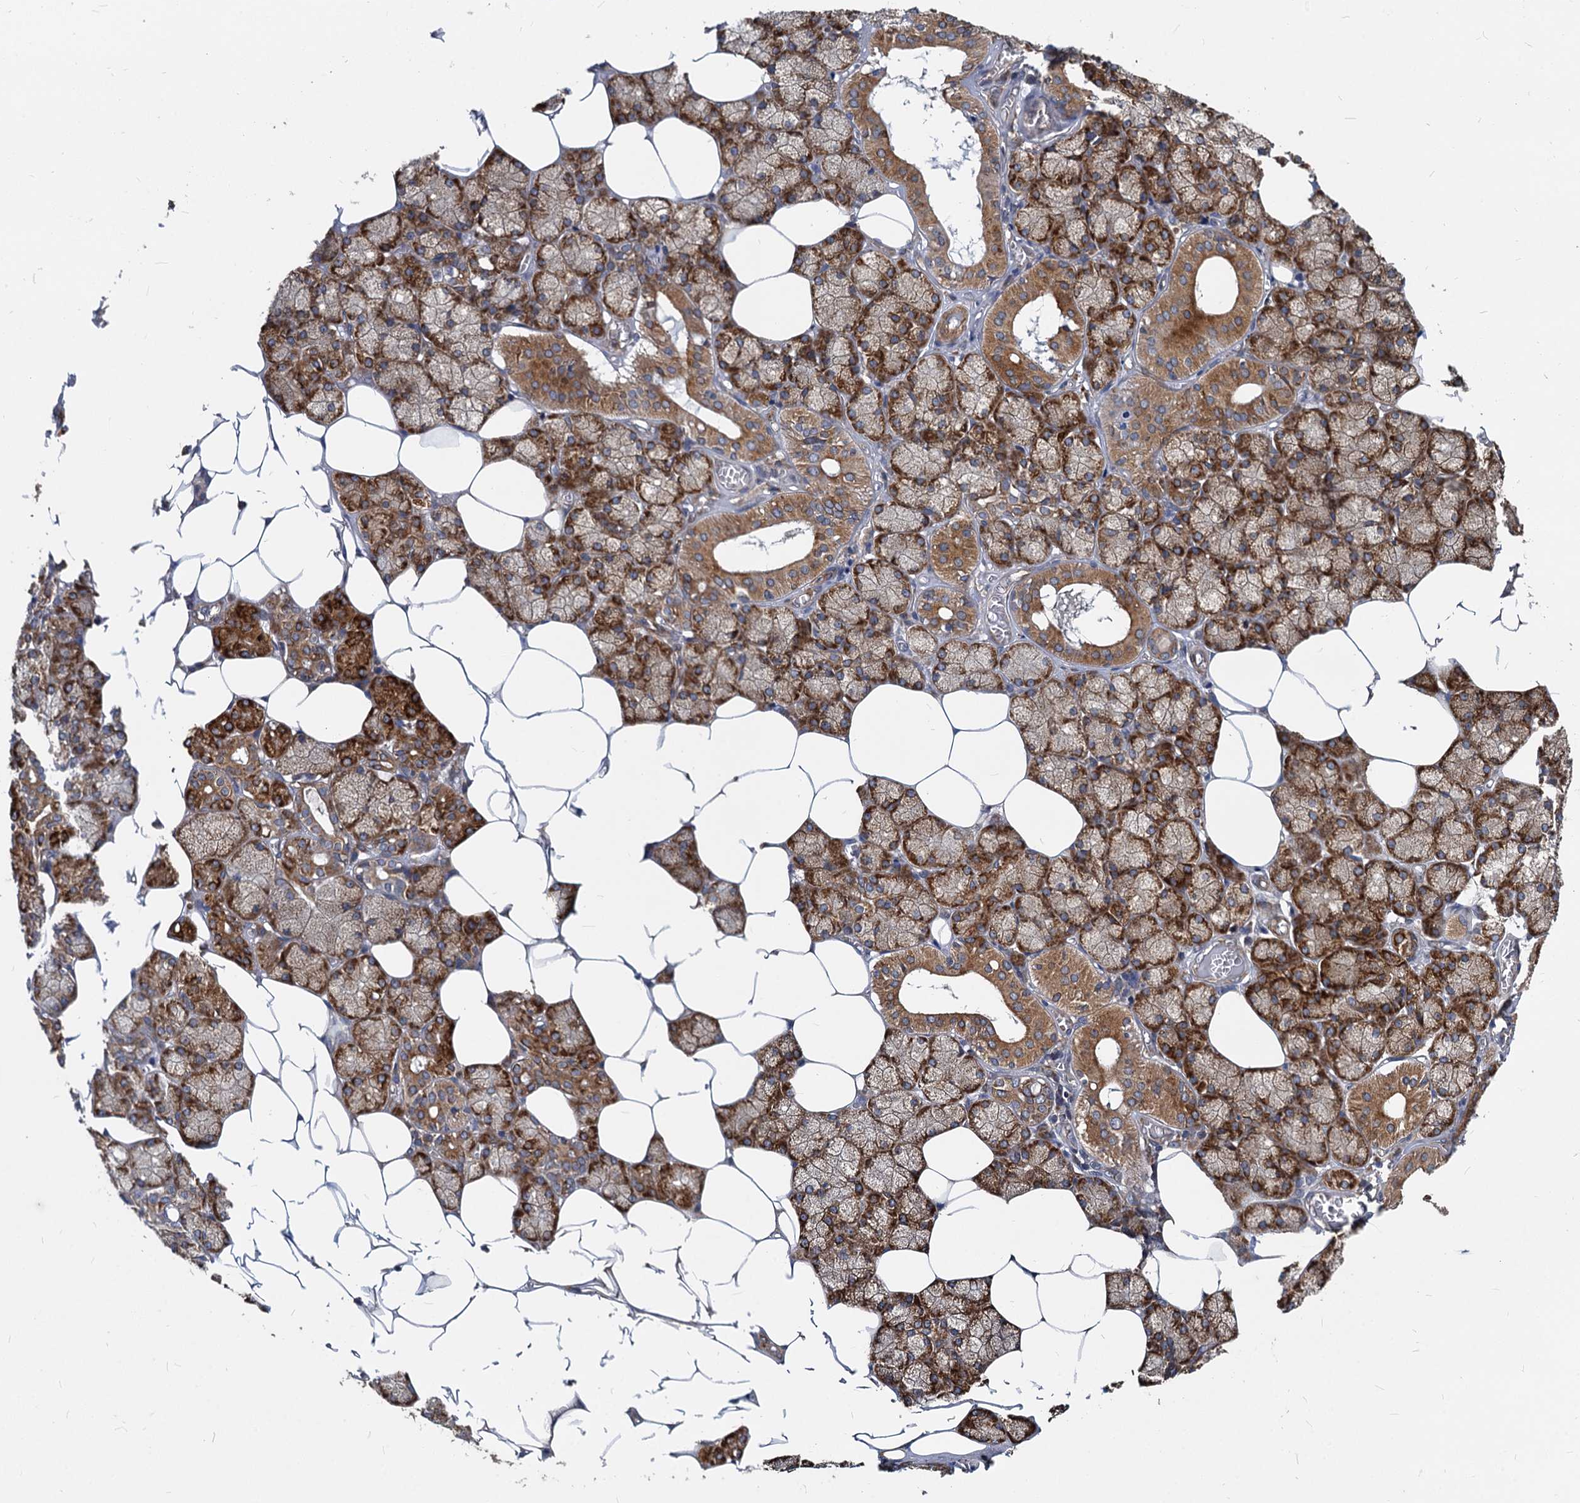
{"staining": {"intensity": "strong", "quantity": ">75%", "location": "cytoplasmic/membranous"}, "tissue": "salivary gland", "cell_type": "Glandular cells", "image_type": "normal", "snomed": [{"axis": "morphology", "description": "Normal tissue, NOS"}, {"axis": "topography", "description": "Salivary gland"}], "caption": "Strong cytoplasmic/membranous protein staining is present in approximately >75% of glandular cells in salivary gland.", "gene": "STIM1", "patient": {"sex": "male", "age": 62}}